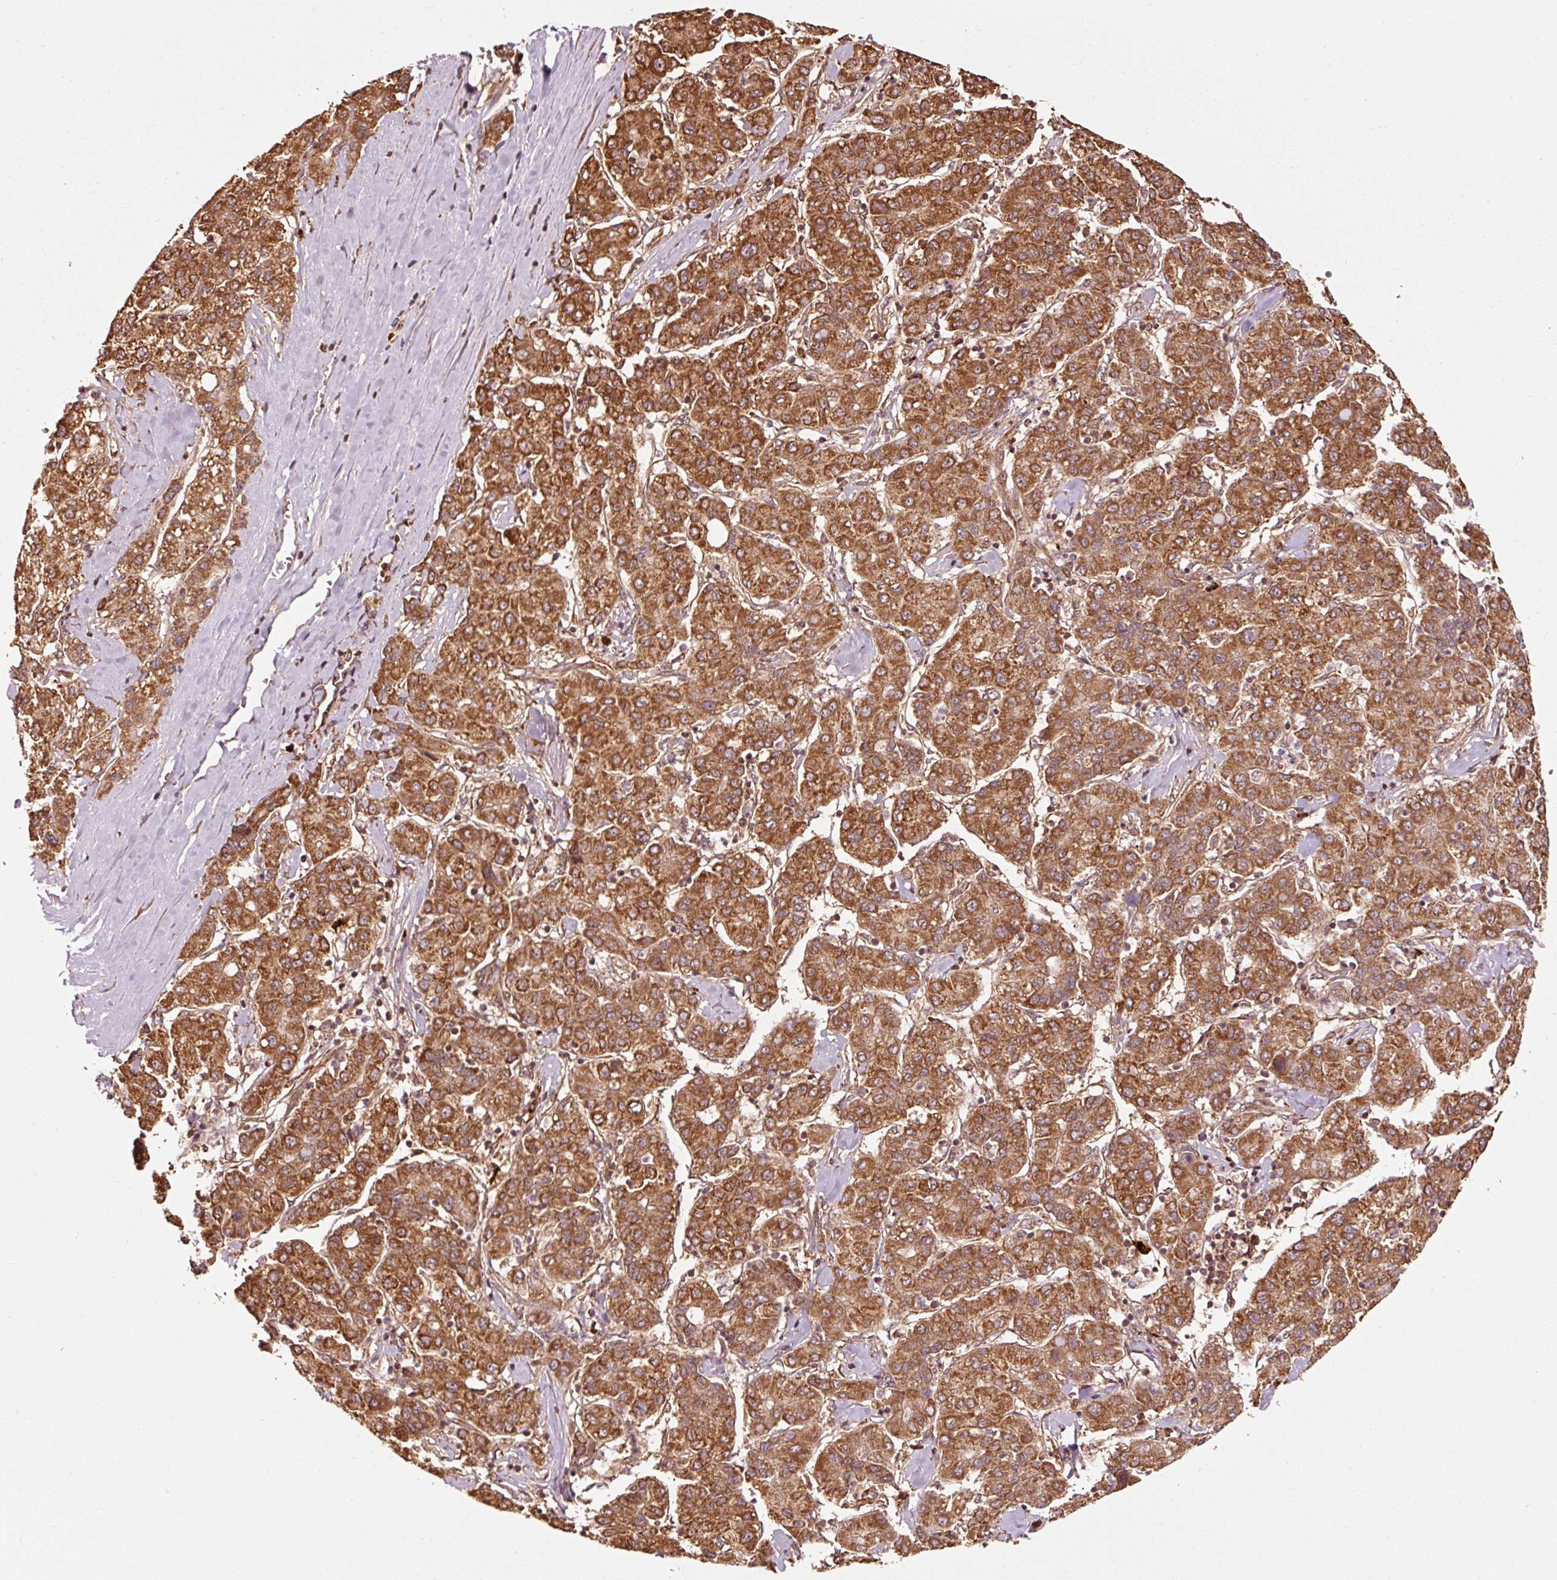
{"staining": {"intensity": "strong", "quantity": ">75%", "location": "cytoplasmic/membranous"}, "tissue": "liver cancer", "cell_type": "Tumor cells", "image_type": "cancer", "snomed": [{"axis": "morphology", "description": "Carcinoma, Hepatocellular, NOS"}, {"axis": "topography", "description": "Liver"}], "caption": "Protein expression analysis of human liver cancer reveals strong cytoplasmic/membranous staining in approximately >75% of tumor cells.", "gene": "MRPL16", "patient": {"sex": "male", "age": 65}}